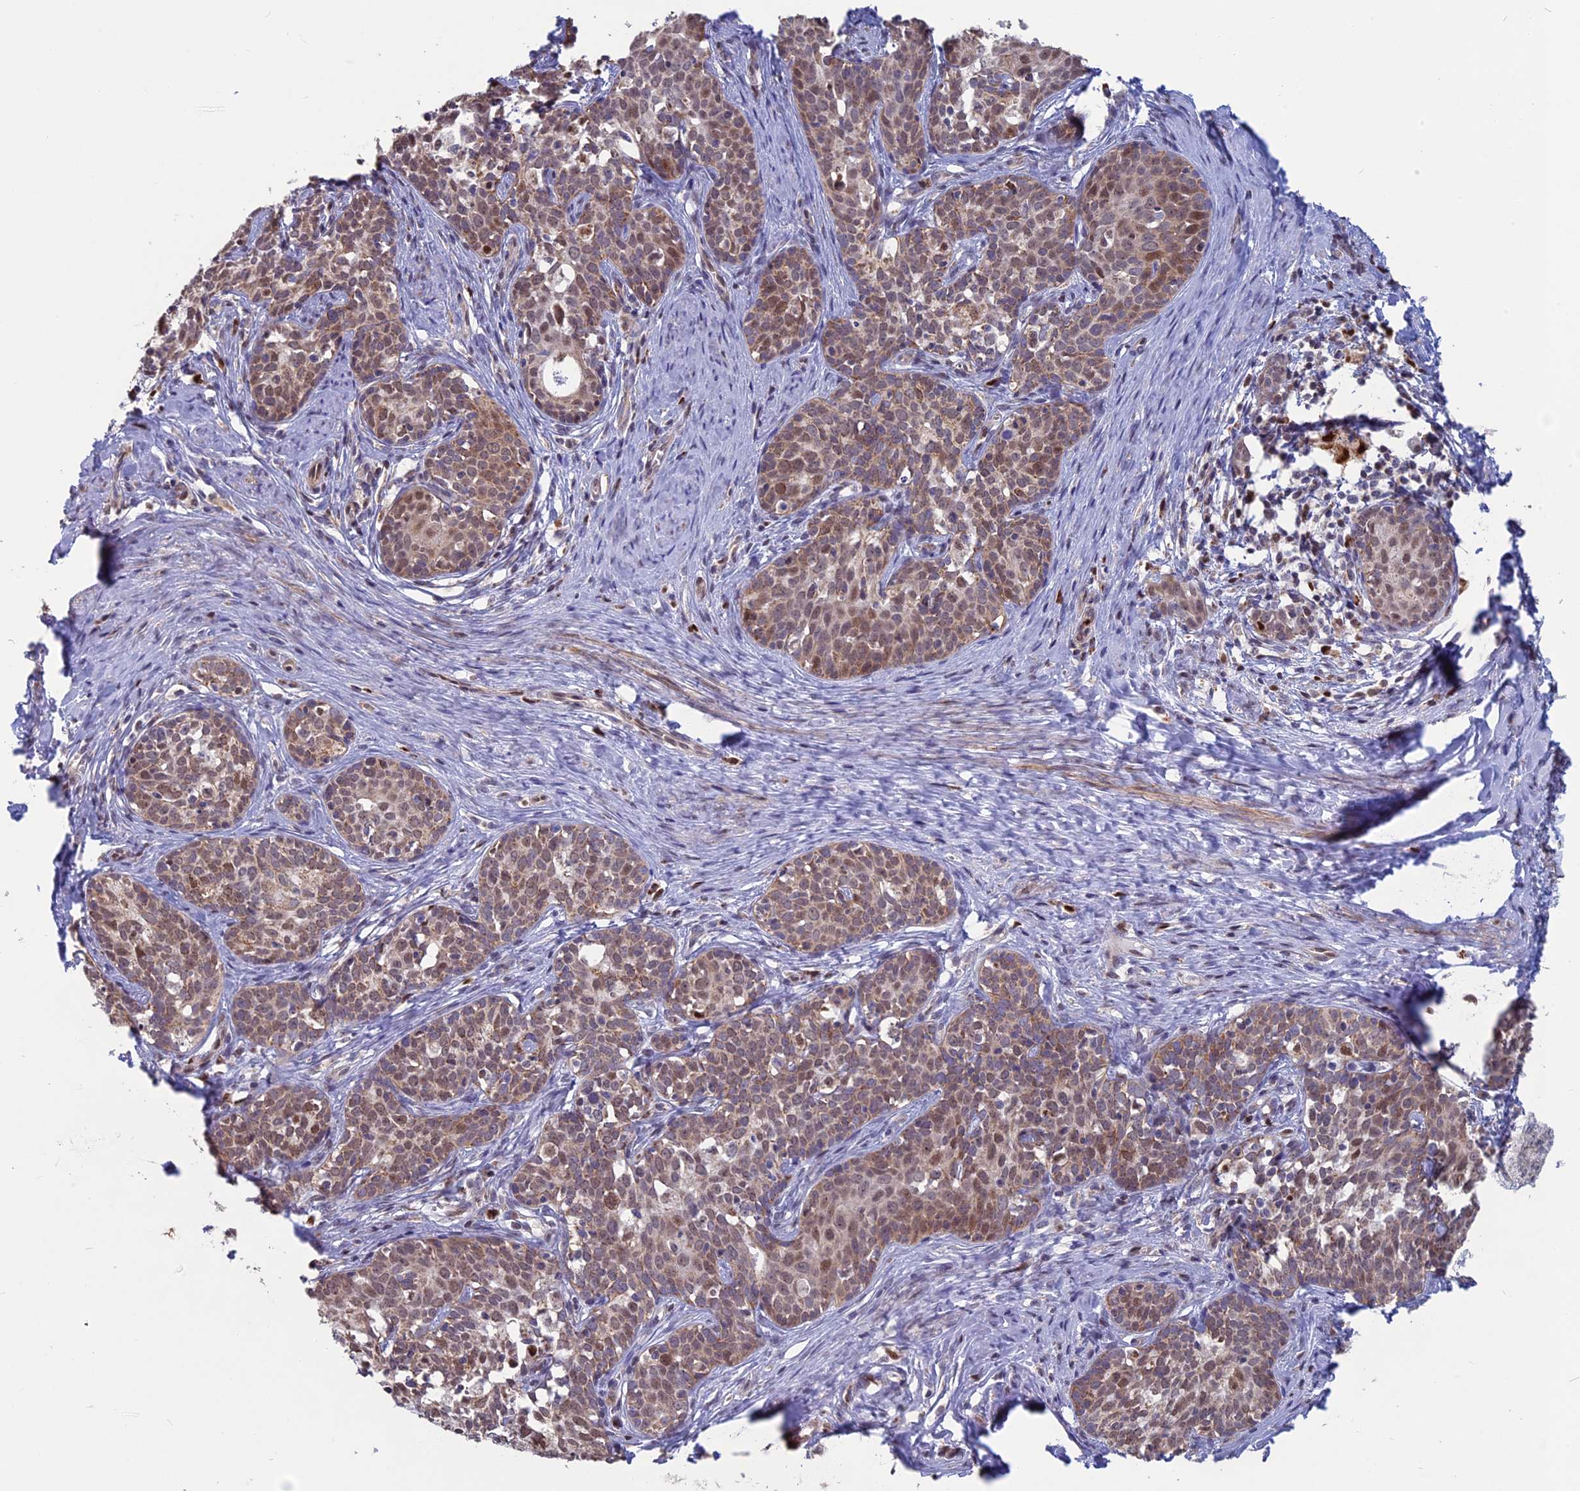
{"staining": {"intensity": "moderate", "quantity": "25%-75%", "location": "cytoplasmic/membranous,nuclear"}, "tissue": "cervical cancer", "cell_type": "Tumor cells", "image_type": "cancer", "snomed": [{"axis": "morphology", "description": "Squamous cell carcinoma, NOS"}, {"axis": "topography", "description": "Cervix"}], "caption": "DAB immunohistochemical staining of cervical cancer (squamous cell carcinoma) shows moderate cytoplasmic/membranous and nuclear protein staining in about 25%-75% of tumor cells.", "gene": "ACSS1", "patient": {"sex": "female", "age": 52}}